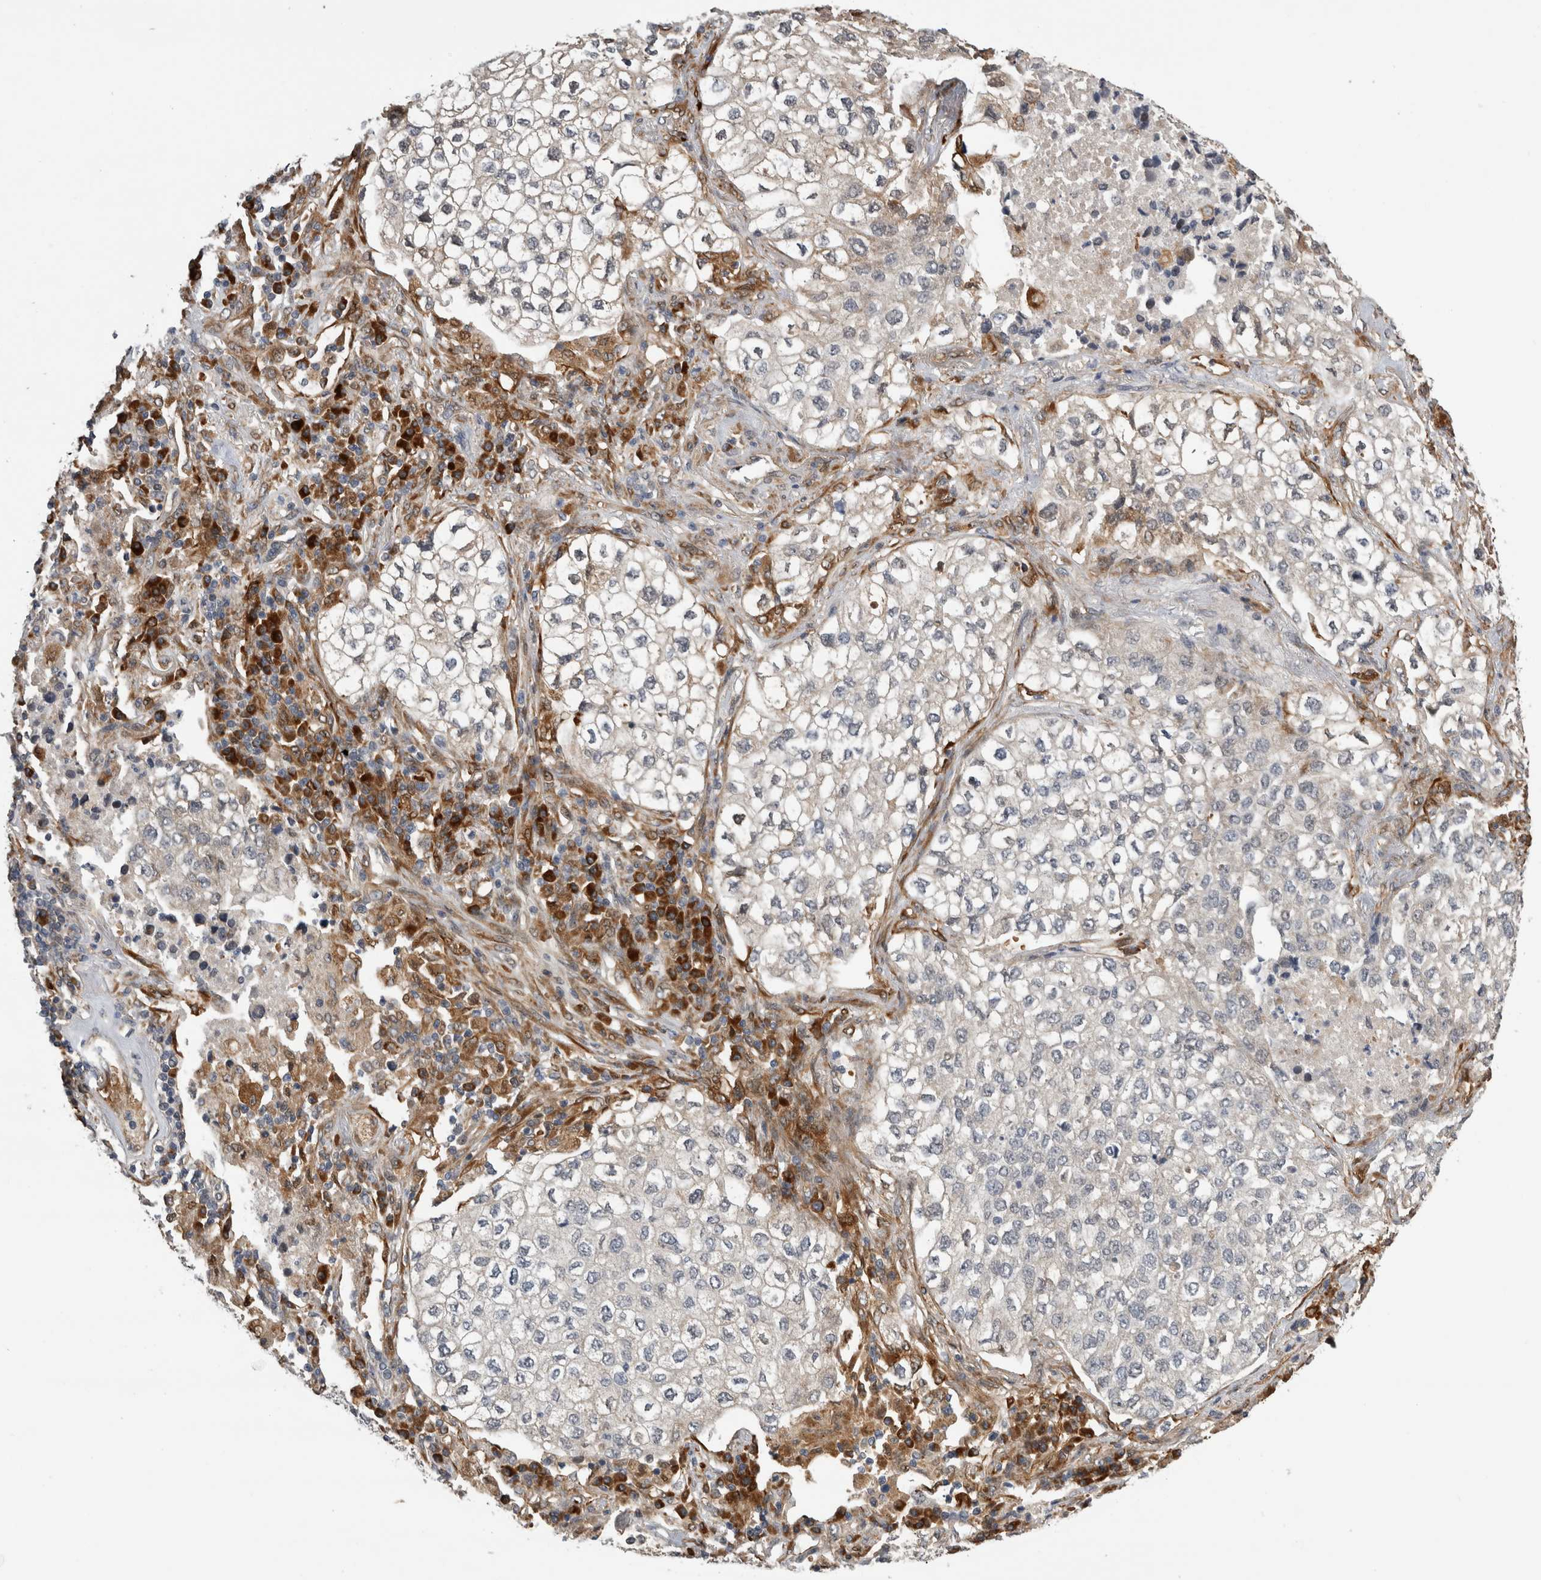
{"staining": {"intensity": "negative", "quantity": "none", "location": "none"}, "tissue": "lung cancer", "cell_type": "Tumor cells", "image_type": "cancer", "snomed": [{"axis": "morphology", "description": "Adenocarcinoma, NOS"}, {"axis": "topography", "description": "Lung"}], "caption": "Tumor cells show no significant protein positivity in lung cancer (adenocarcinoma).", "gene": "APOL2", "patient": {"sex": "male", "age": 63}}